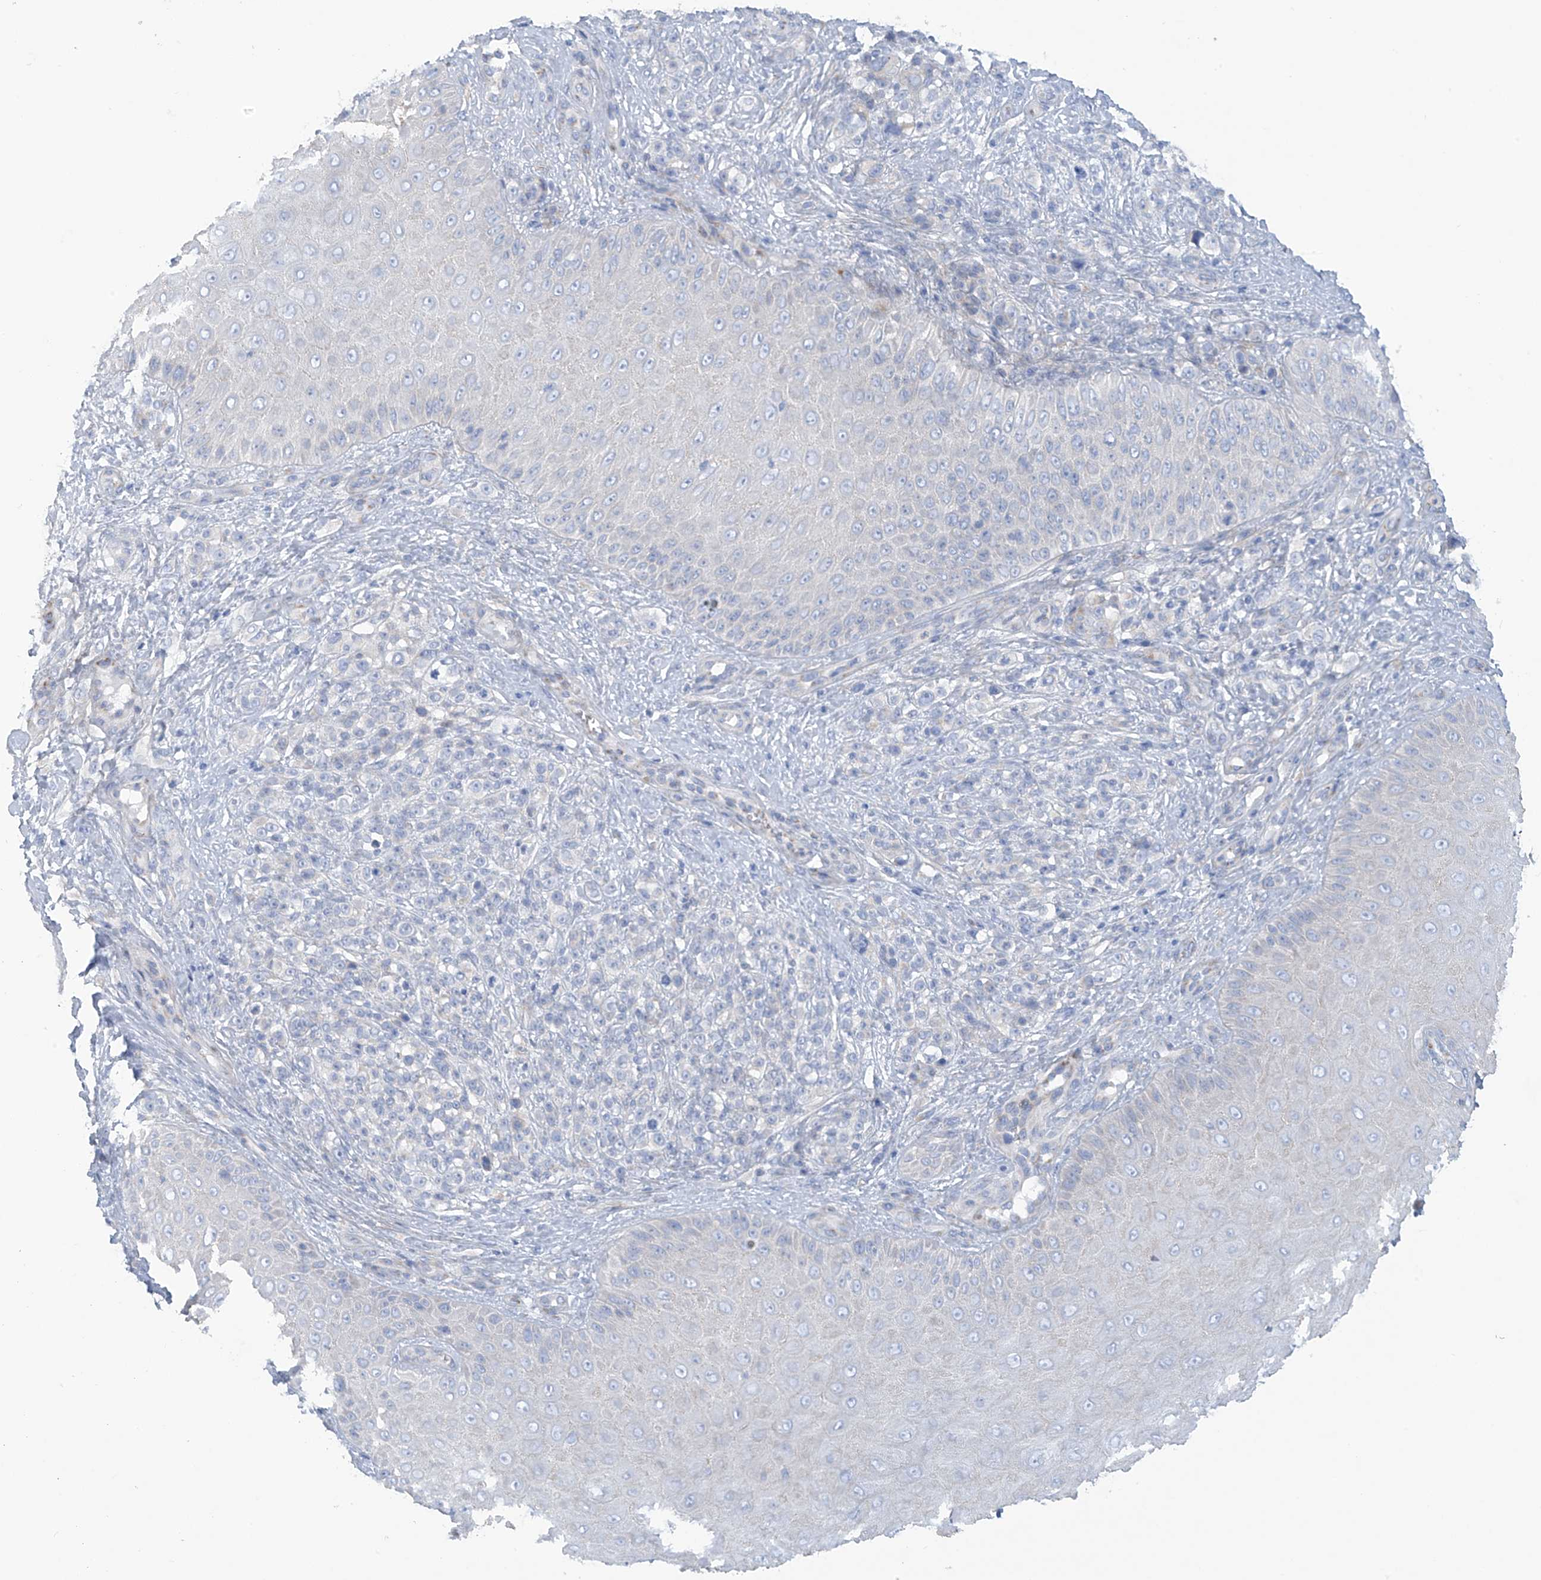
{"staining": {"intensity": "negative", "quantity": "none", "location": "none"}, "tissue": "melanoma", "cell_type": "Tumor cells", "image_type": "cancer", "snomed": [{"axis": "morphology", "description": "Malignant melanoma, NOS"}, {"axis": "topography", "description": "Skin"}], "caption": "Melanoma stained for a protein using IHC demonstrates no expression tumor cells.", "gene": "TRMT2B", "patient": {"sex": "female", "age": 55}}